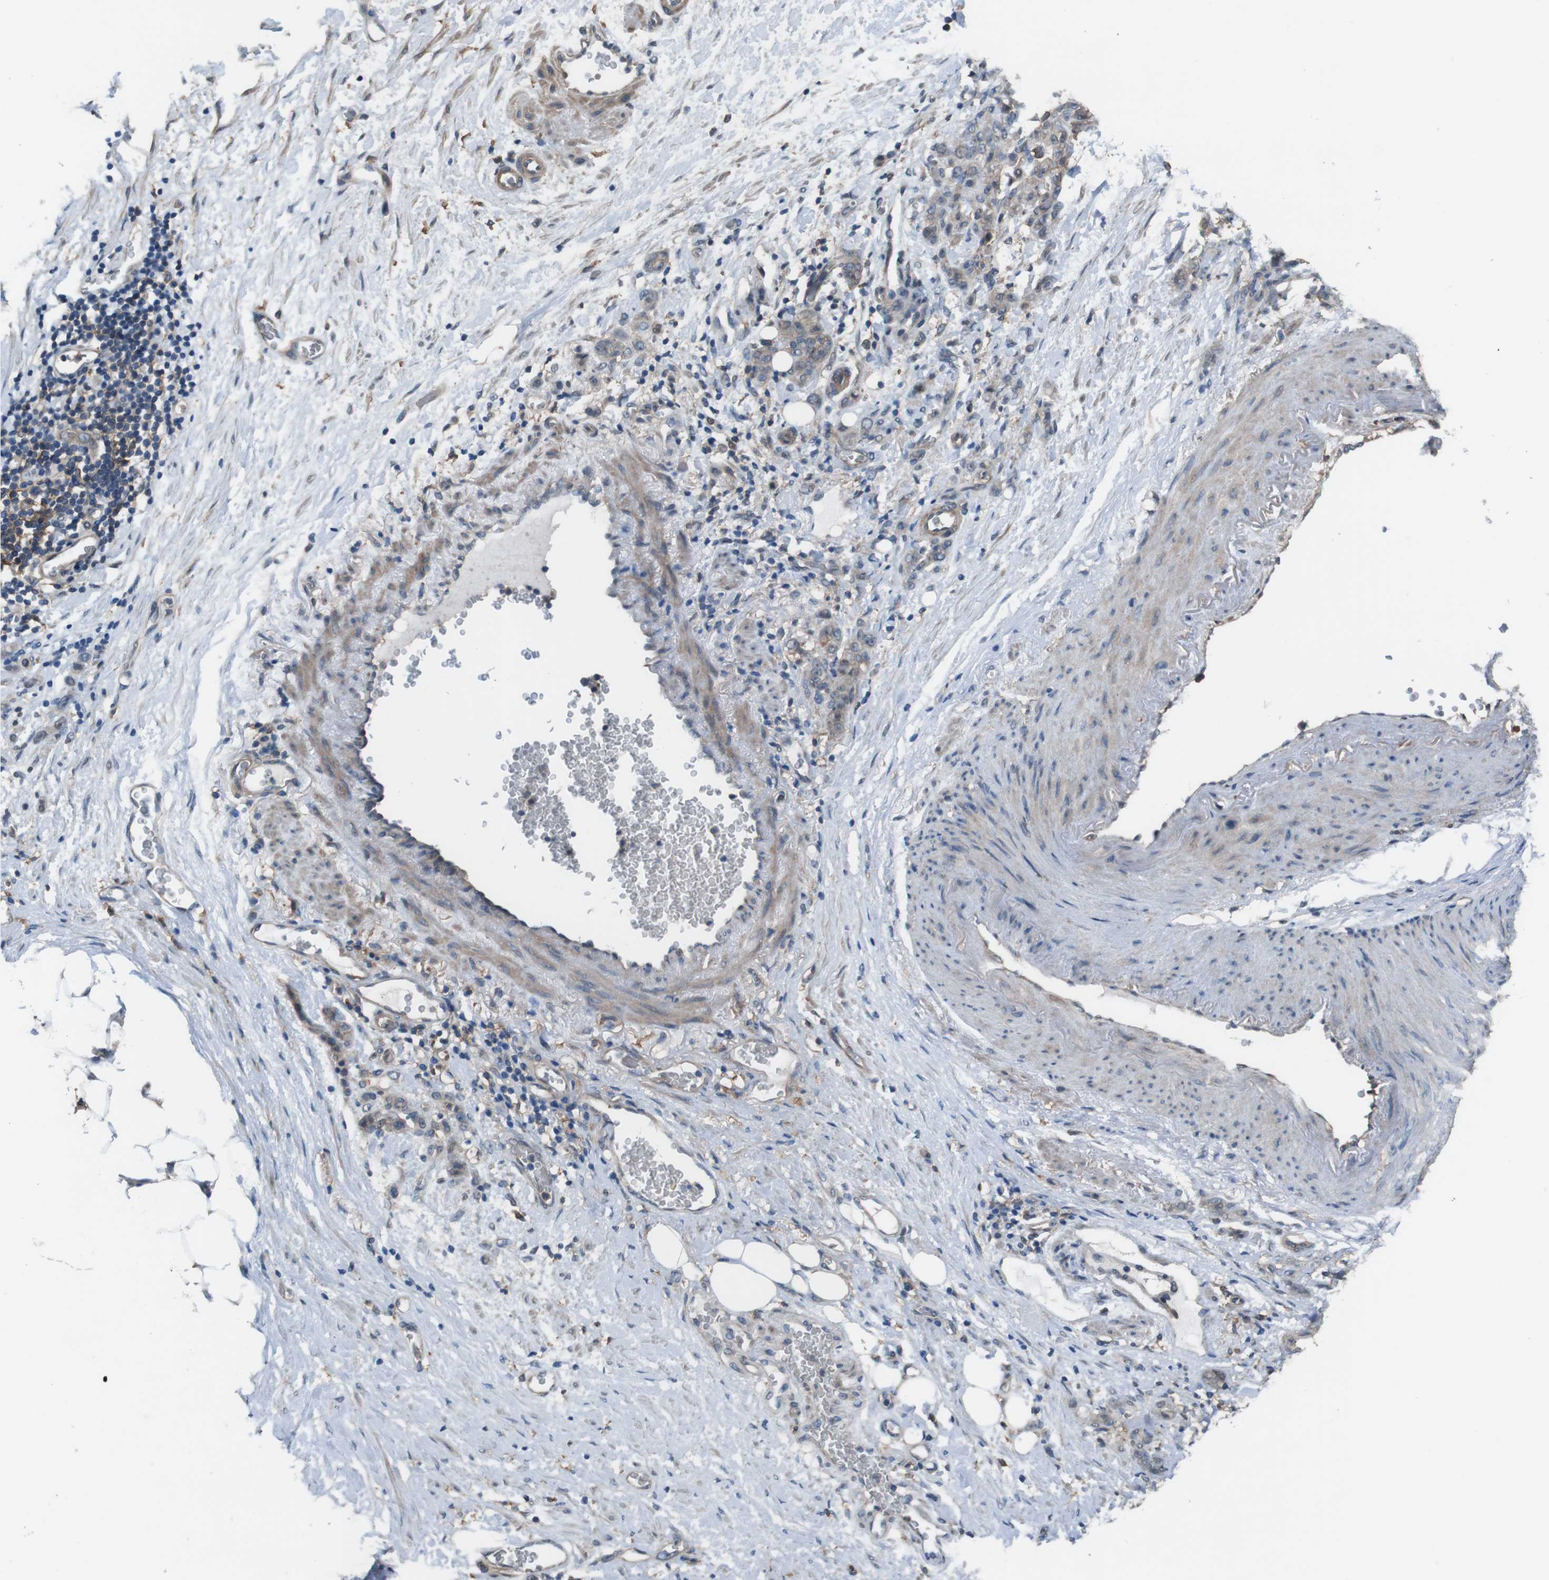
{"staining": {"intensity": "weak", "quantity": ">75%", "location": "cytoplasmic/membranous"}, "tissue": "stomach cancer", "cell_type": "Tumor cells", "image_type": "cancer", "snomed": [{"axis": "morphology", "description": "Adenocarcinoma, NOS"}, {"axis": "topography", "description": "Stomach"}], "caption": "Tumor cells demonstrate low levels of weak cytoplasmic/membranous staining in about >75% of cells in stomach adenocarcinoma.", "gene": "ATP2B1", "patient": {"sex": "male", "age": 82}}